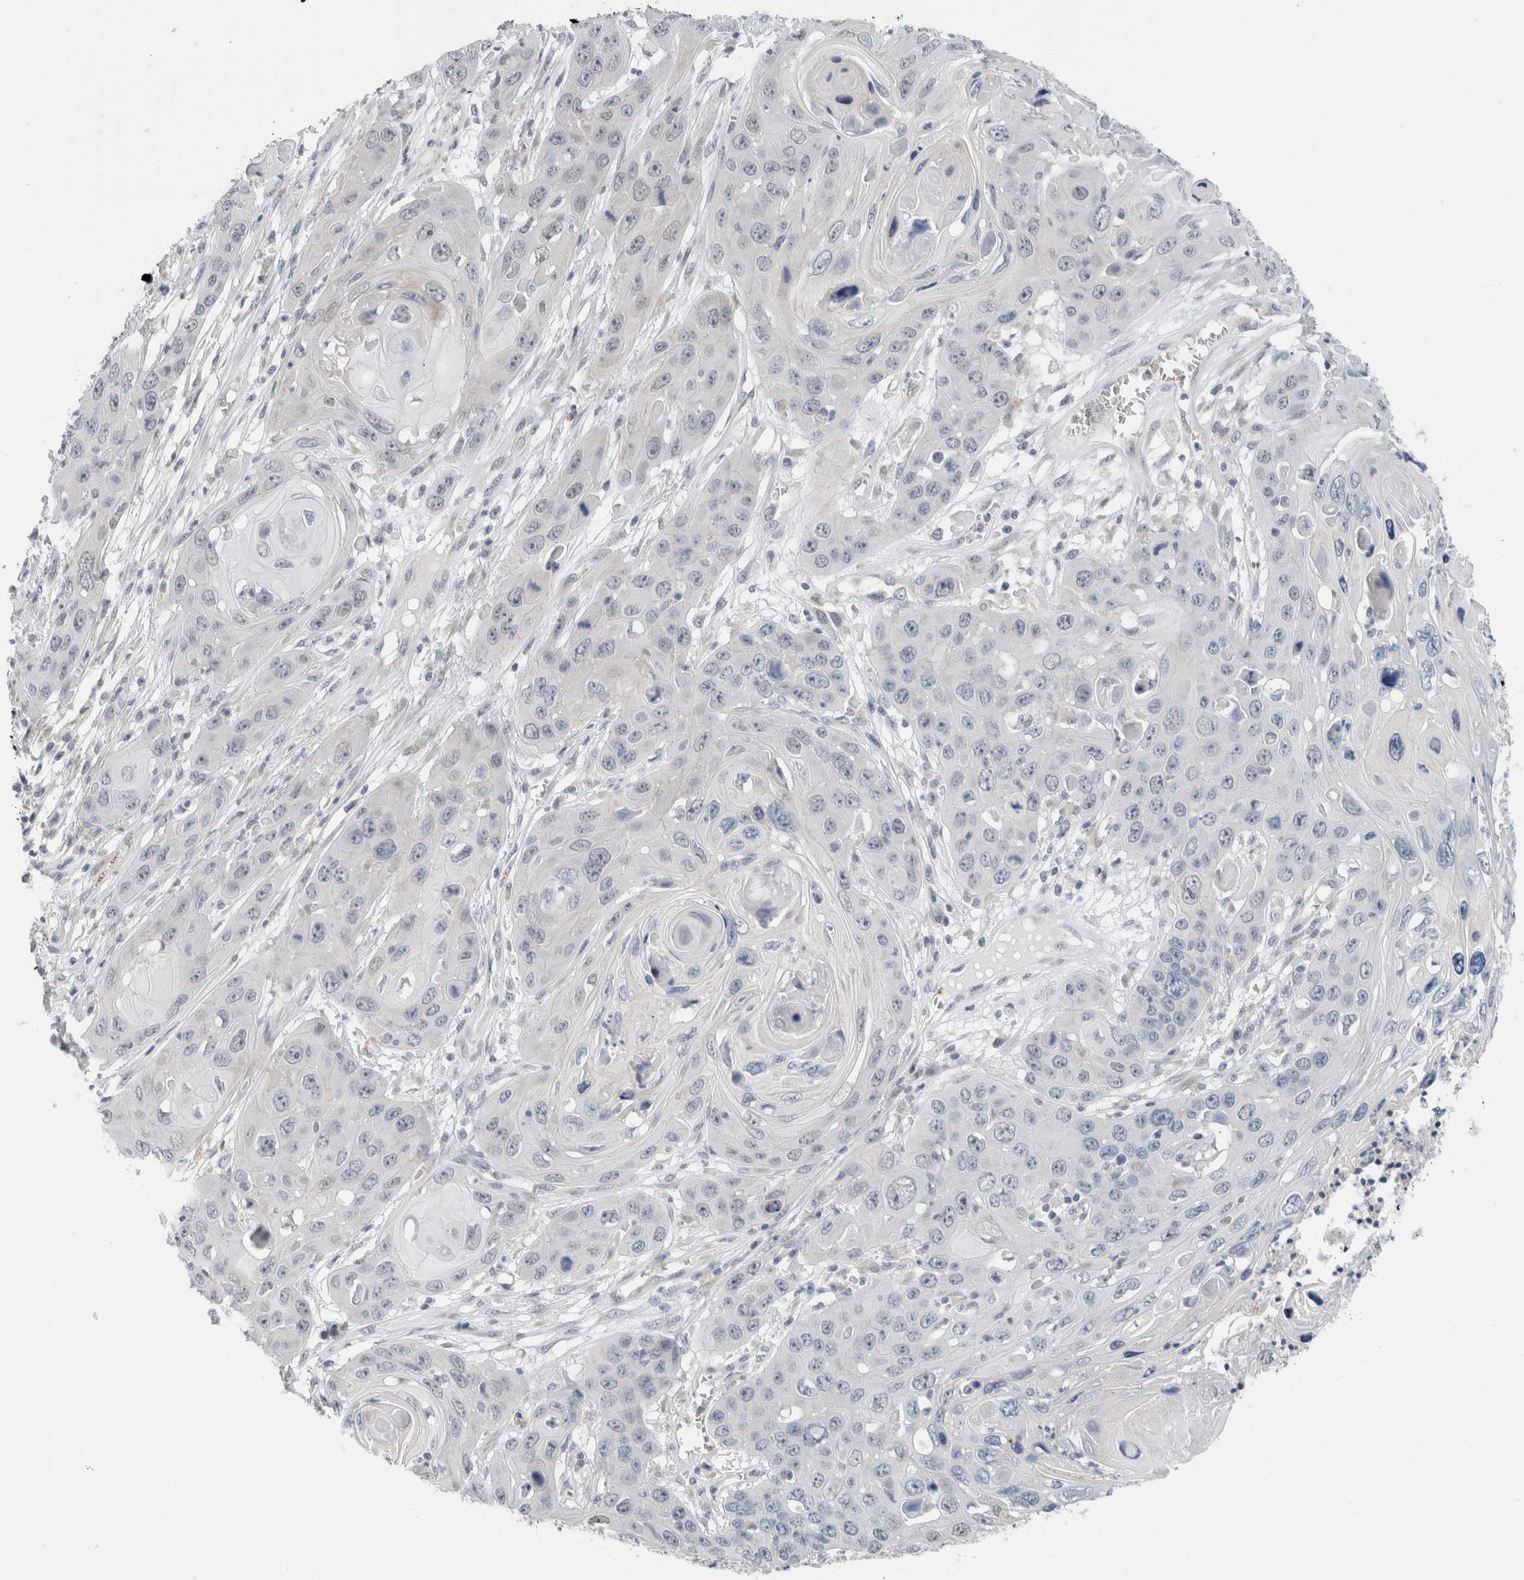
{"staining": {"intensity": "negative", "quantity": "none", "location": "none"}, "tissue": "skin cancer", "cell_type": "Tumor cells", "image_type": "cancer", "snomed": [{"axis": "morphology", "description": "Squamous cell carcinoma, NOS"}, {"axis": "topography", "description": "Skin"}], "caption": "The IHC photomicrograph has no significant positivity in tumor cells of skin squamous cell carcinoma tissue.", "gene": "CRAT", "patient": {"sex": "male", "age": 55}}